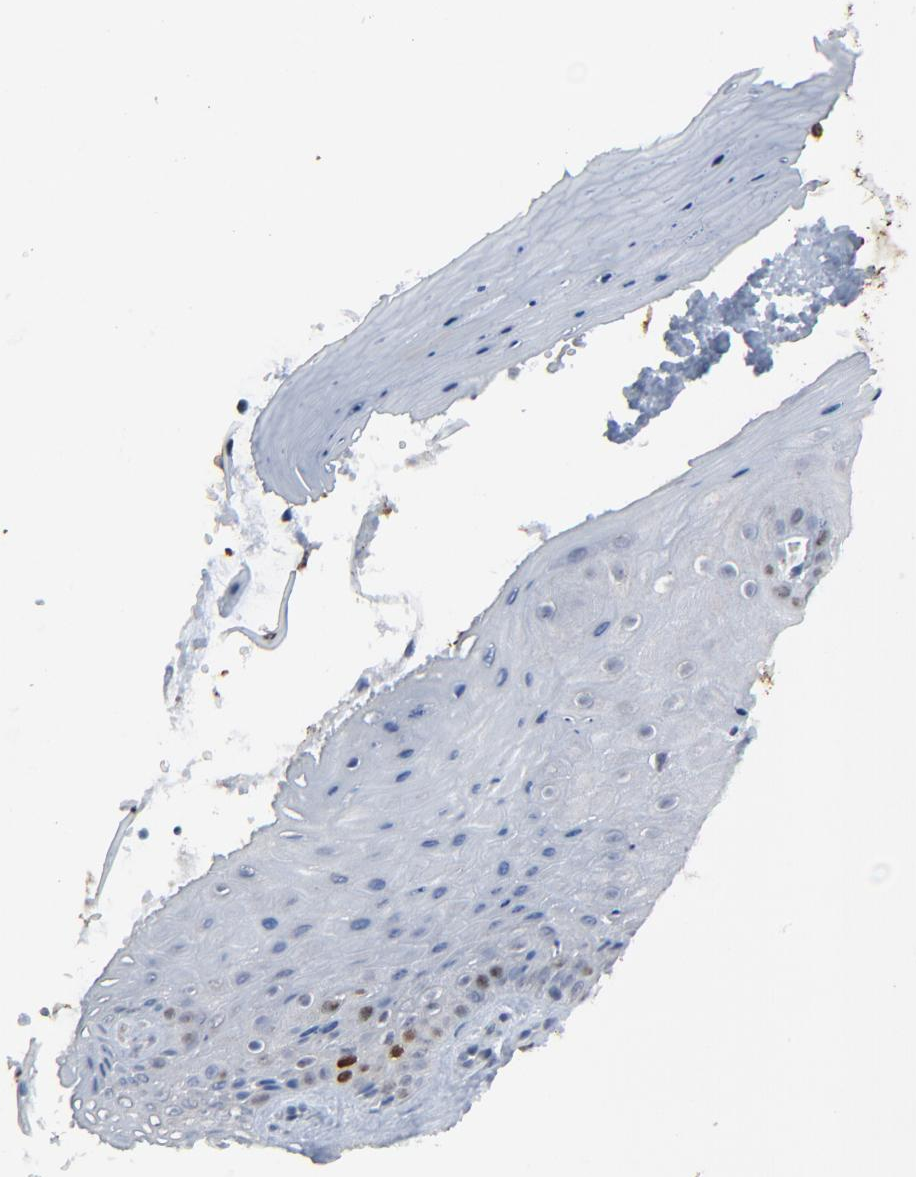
{"staining": {"intensity": "negative", "quantity": "none", "location": "none"}, "tissue": "cervix", "cell_type": "Glandular cells", "image_type": "normal", "snomed": [{"axis": "morphology", "description": "Normal tissue, NOS"}, {"axis": "topography", "description": "Cervix"}], "caption": "Immunohistochemical staining of unremarkable cervix demonstrates no significant positivity in glandular cells.", "gene": "BIRC3", "patient": {"sex": "female", "age": 55}}